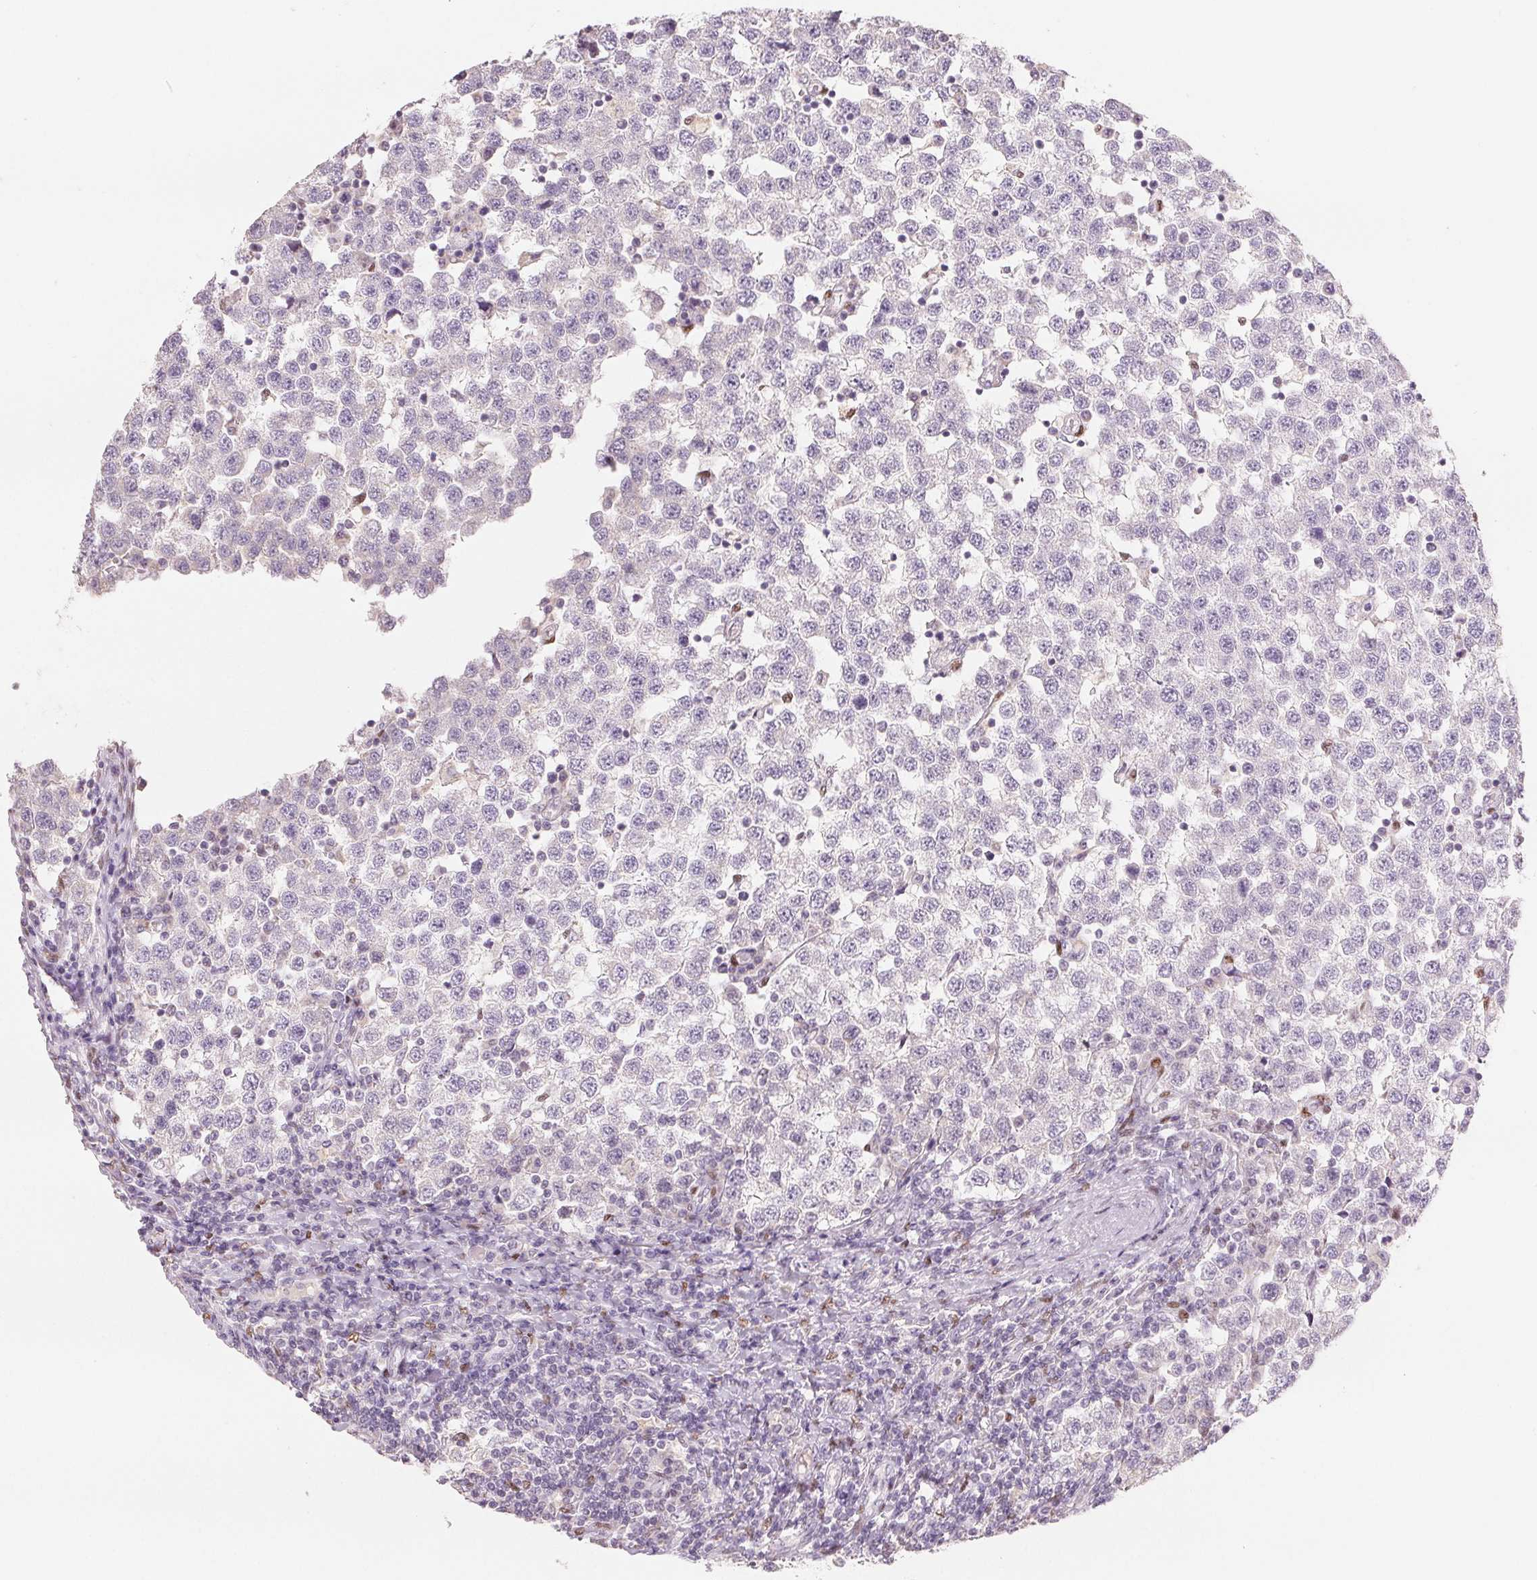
{"staining": {"intensity": "negative", "quantity": "none", "location": "none"}, "tissue": "testis cancer", "cell_type": "Tumor cells", "image_type": "cancer", "snomed": [{"axis": "morphology", "description": "Seminoma, NOS"}, {"axis": "topography", "description": "Testis"}], "caption": "Seminoma (testis) was stained to show a protein in brown. There is no significant expression in tumor cells.", "gene": "SMARCD3", "patient": {"sex": "male", "age": 34}}